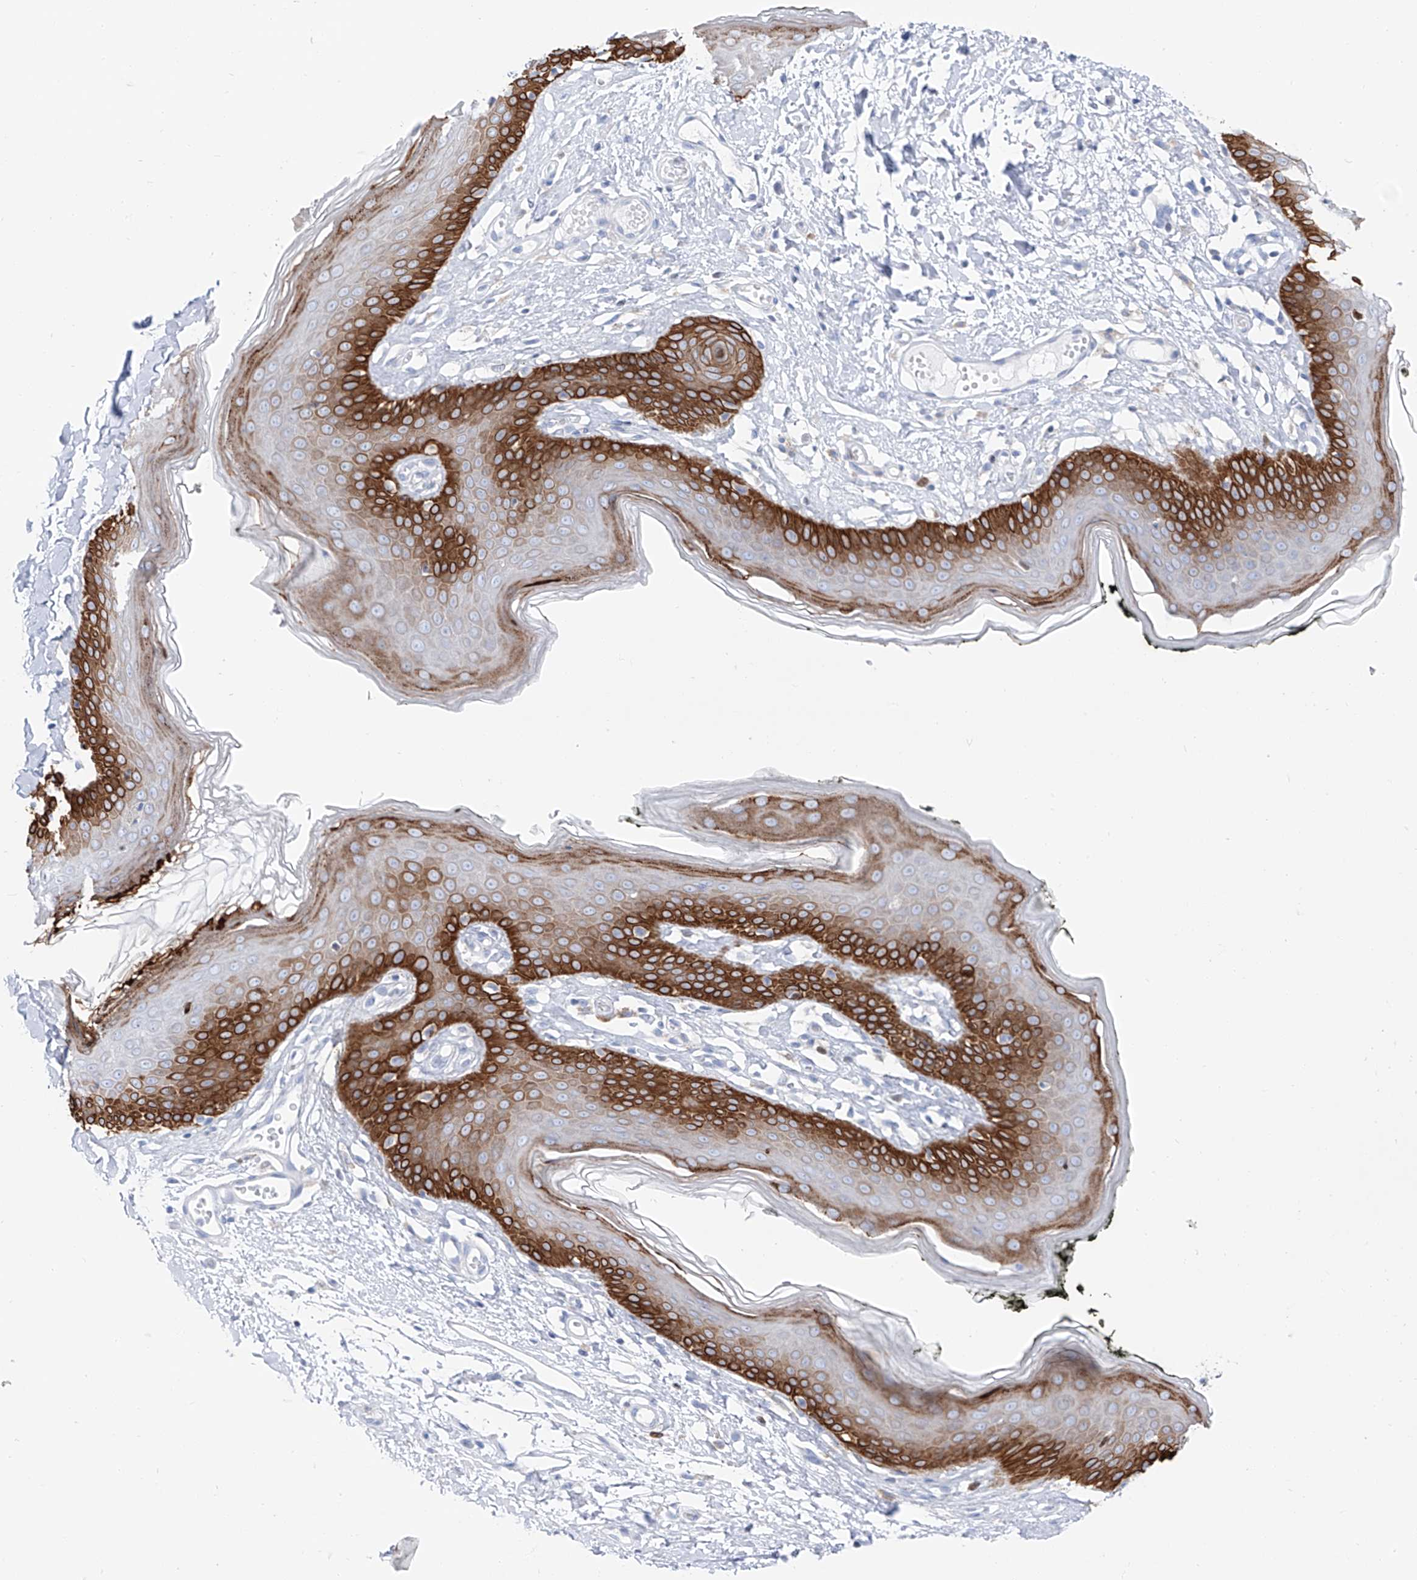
{"staining": {"intensity": "strong", "quantity": "25%-75%", "location": "cytoplasmic/membranous"}, "tissue": "skin", "cell_type": "Epidermal cells", "image_type": "normal", "snomed": [{"axis": "morphology", "description": "Normal tissue, NOS"}, {"axis": "morphology", "description": "Inflammation, NOS"}, {"axis": "topography", "description": "Vulva"}], "caption": "Immunohistochemical staining of normal human skin displays 25%-75% levels of strong cytoplasmic/membranous protein positivity in about 25%-75% of epidermal cells.", "gene": "FRS3", "patient": {"sex": "female", "age": 84}}